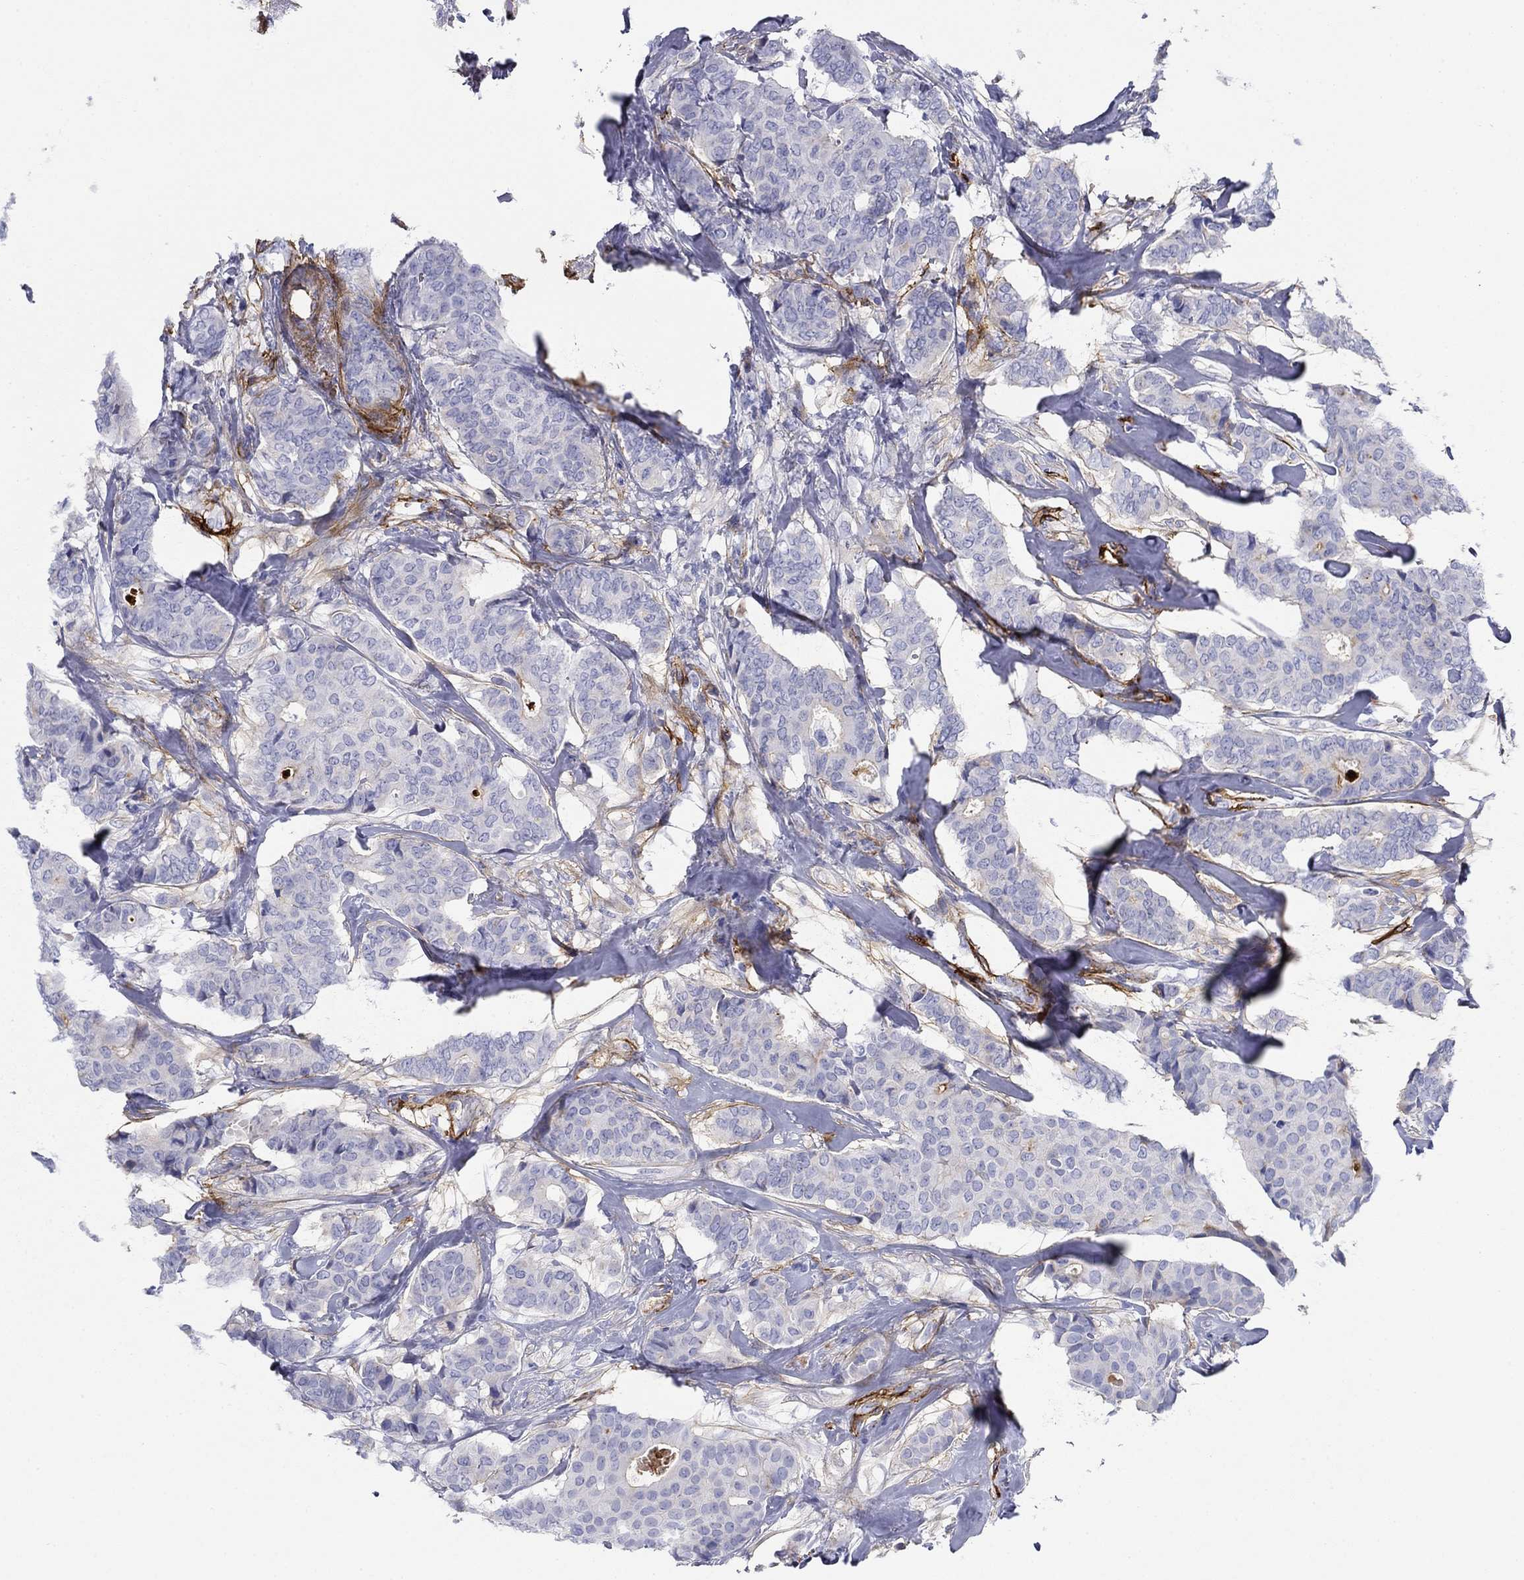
{"staining": {"intensity": "negative", "quantity": "none", "location": "none"}, "tissue": "breast cancer", "cell_type": "Tumor cells", "image_type": "cancer", "snomed": [{"axis": "morphology", "description": "Duct carcinoma"}, {"axis": "topography", "description": "Breast"}], "caption": "This is an immunohistochemistry micrograph of breast cancer (invasive ductal carcinoma). There is no staining in tumor cells.", "gene": "GPC1", "patient": {"sex": "female", "age": 75}}